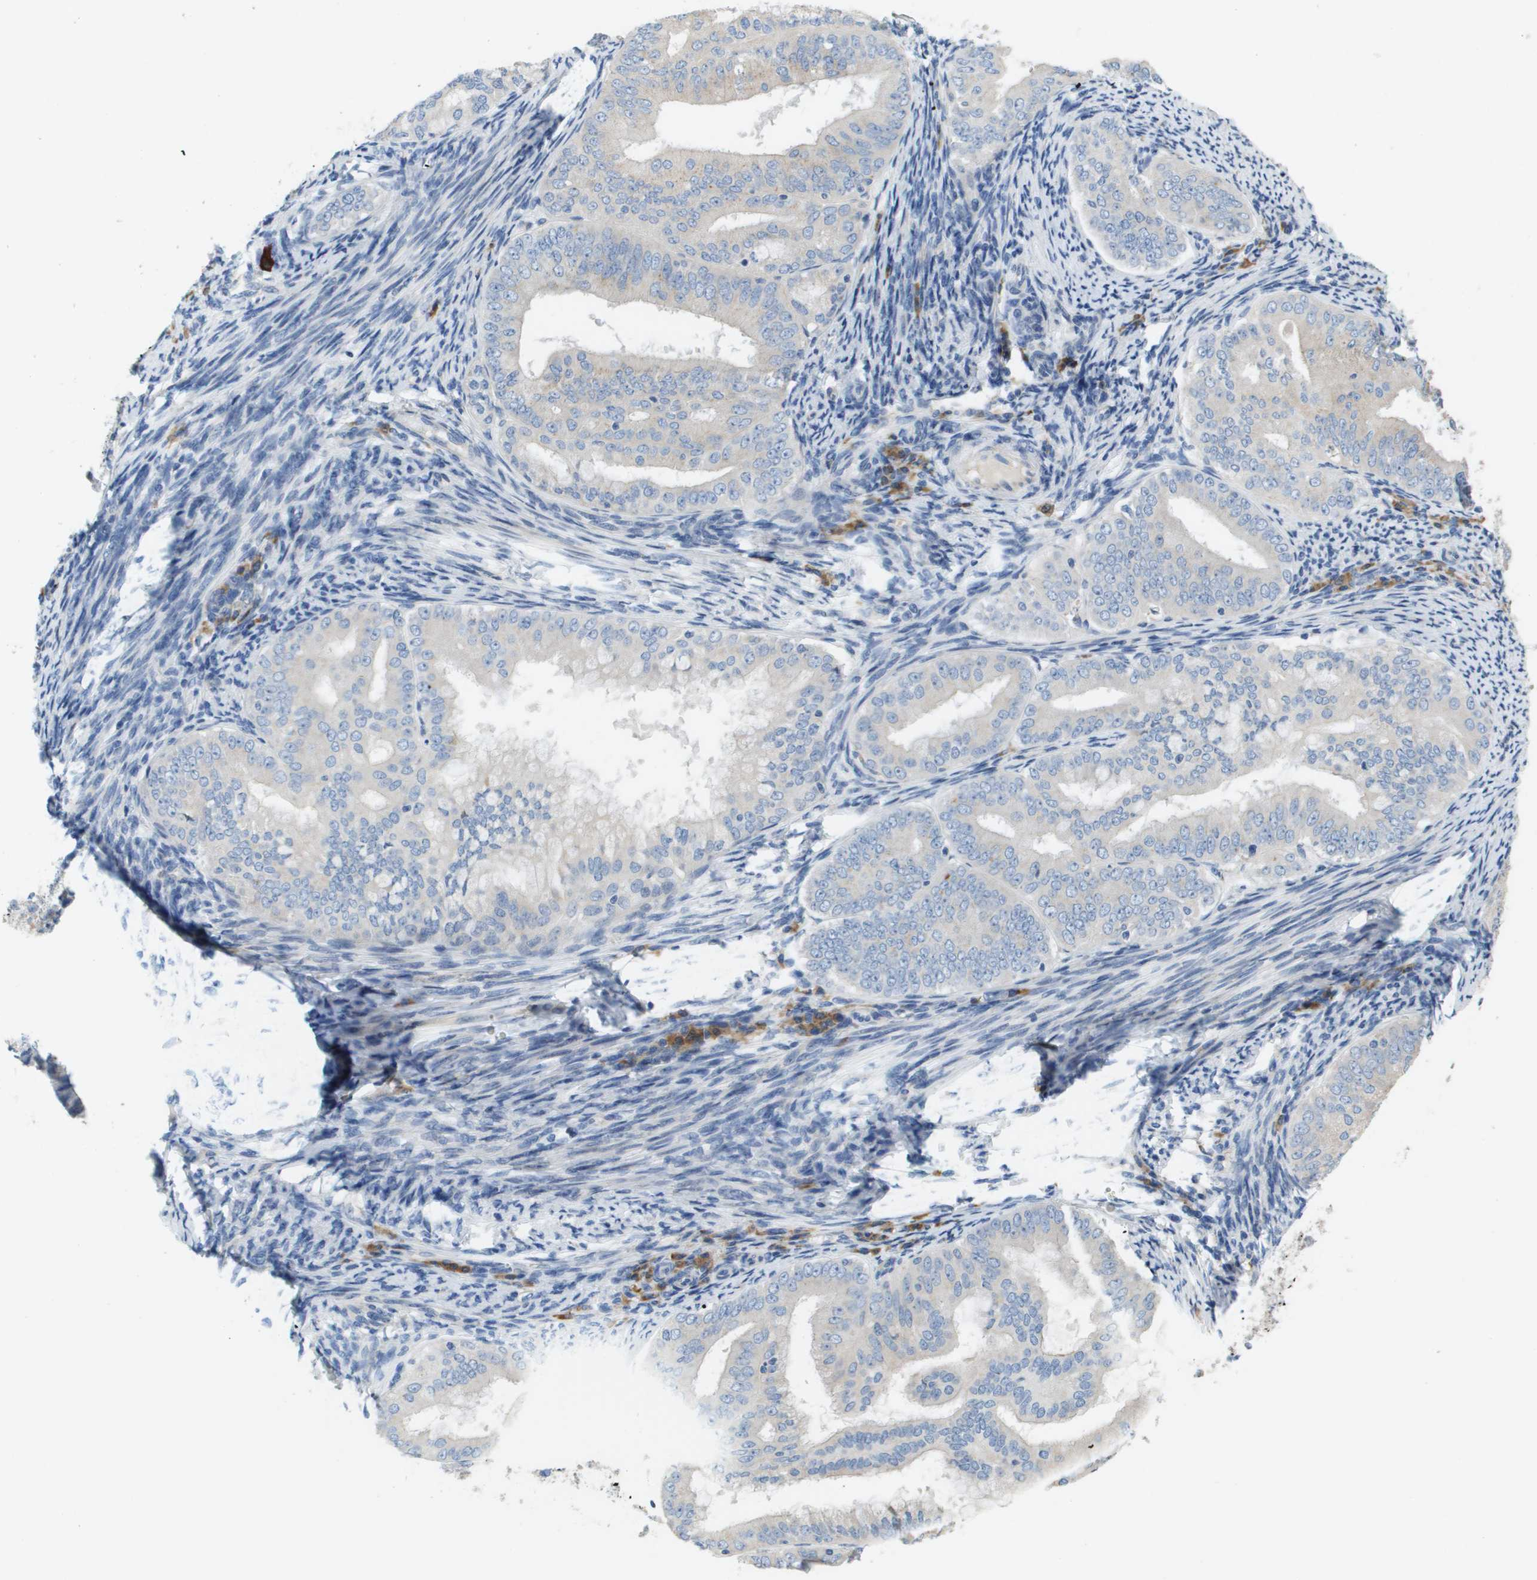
{"staining": {"intensity": "negative", "quantity": "none", "location": "none"}, "tissue": "endometrial cancer", "cell_type": "Tumor cells", "image_type": "cancer", "snomed": [{"axis": "morphology", "description": "Adenocarcinoma, NOS"}, {"axis": "topography", "description": "Endometrium"}], "caption": "This is an immunohistochemistry image of human endometrial cancer (adenocarcinoma). There is no positivity in tumor cells.", "gene": "CASP10", "patient": {"sex": "female", "age": 63}}